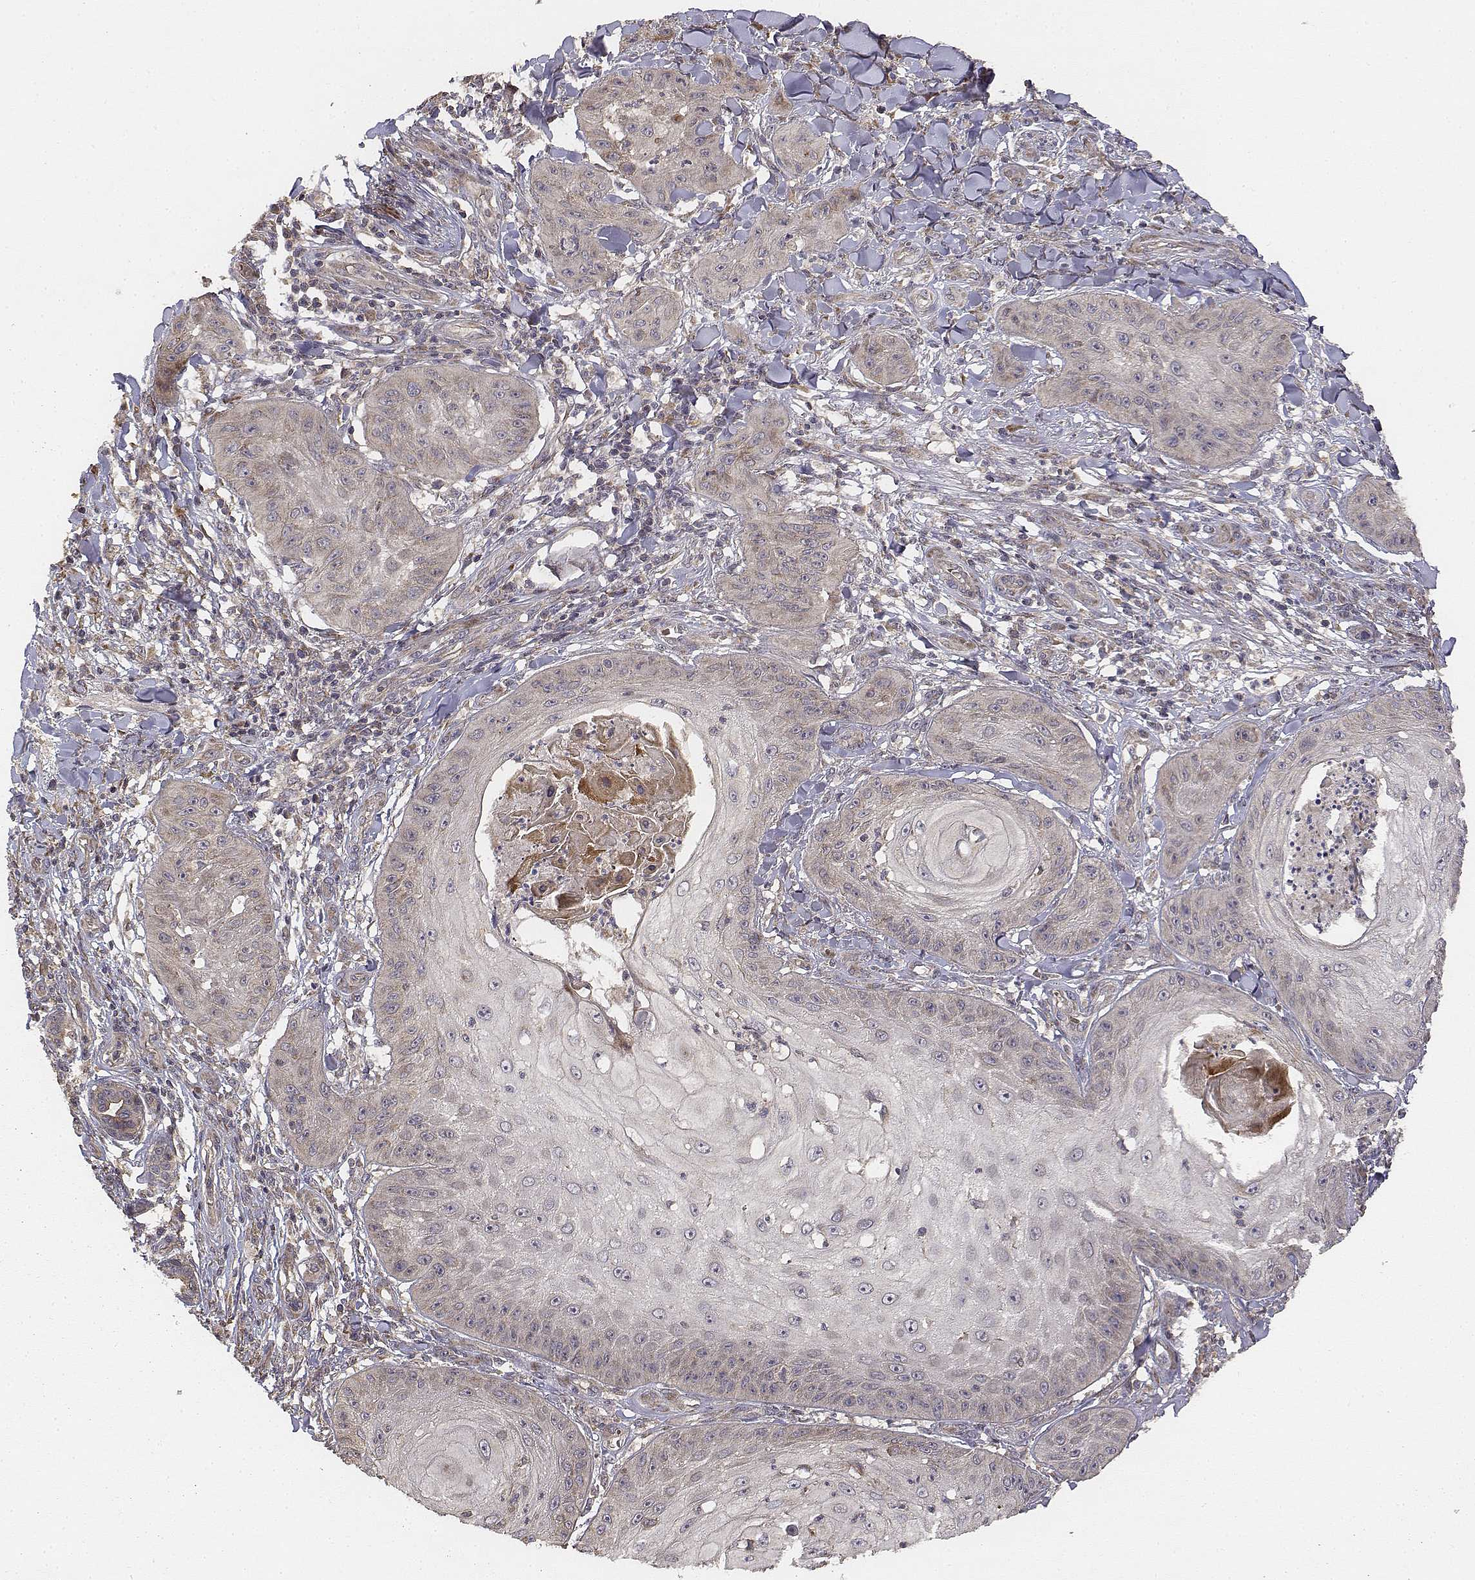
{"staining": {"intensity": "weak", "quantity": "<25%", "location": "cytoplasmic/membranous"}, "tissue": "skin cancer", "cell_type": "Tumor cells", "image_type": "cancer", "snomed": [{"axis": "morphology", "description": "Squamous cell carcinoma, NOS"}, {"axis": "topography", "description": "Skin"}], "caption": "DAB immunohistochemical staining of human squamous cell carcinoma (skin) shows no significant positivity in tumor cells. The staining is performed using DAB (3,3'-diaminobenzidine) brown chromogen with nuclei counter-stained in using hematoxylin.", "gene": "FBXO21", "patient": {"sex": "male", "age": 70}}